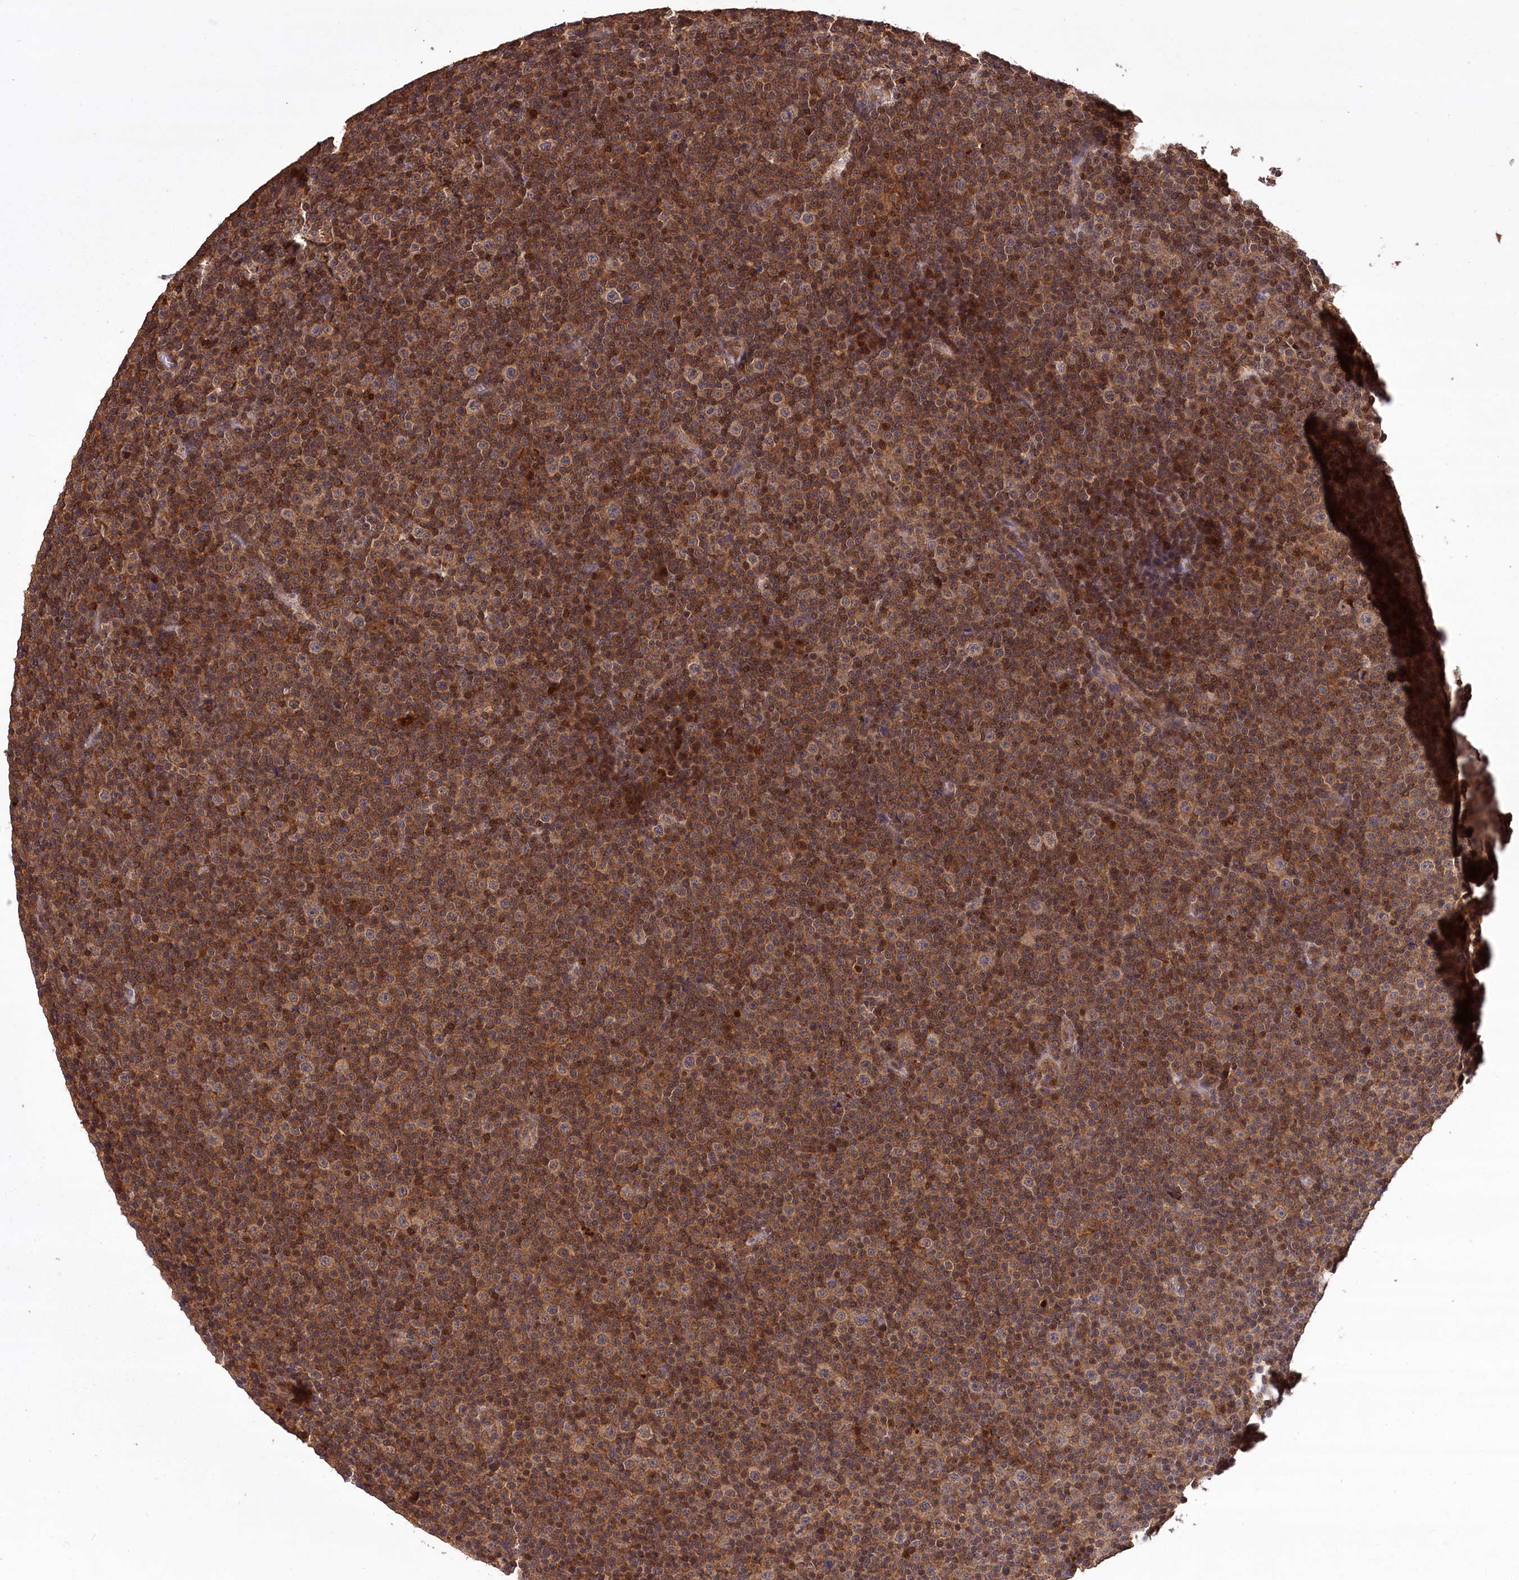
{"staining": {"intensity": "moderate", "quantity": ">75%", "location": "cytoplasmic/membranous,nuclear"}, "tissue": "lymphoma", "cell_type": "Tumor cells", "image_type": "cancer", "snomed": [{"axis": "morphology", "description": "Malignant lymphoma, non-Hodgkin's type, Low grade"}, {"axis": "topography", "description": "Lymph node"}], "caption": "A brown stain labels moderate cytoplasmic/membranous and nuclear positivity of a protein in human lymphoma tumor cells.", "gene": "DPP3", "patient": {"sex": "female", "age": 67}}